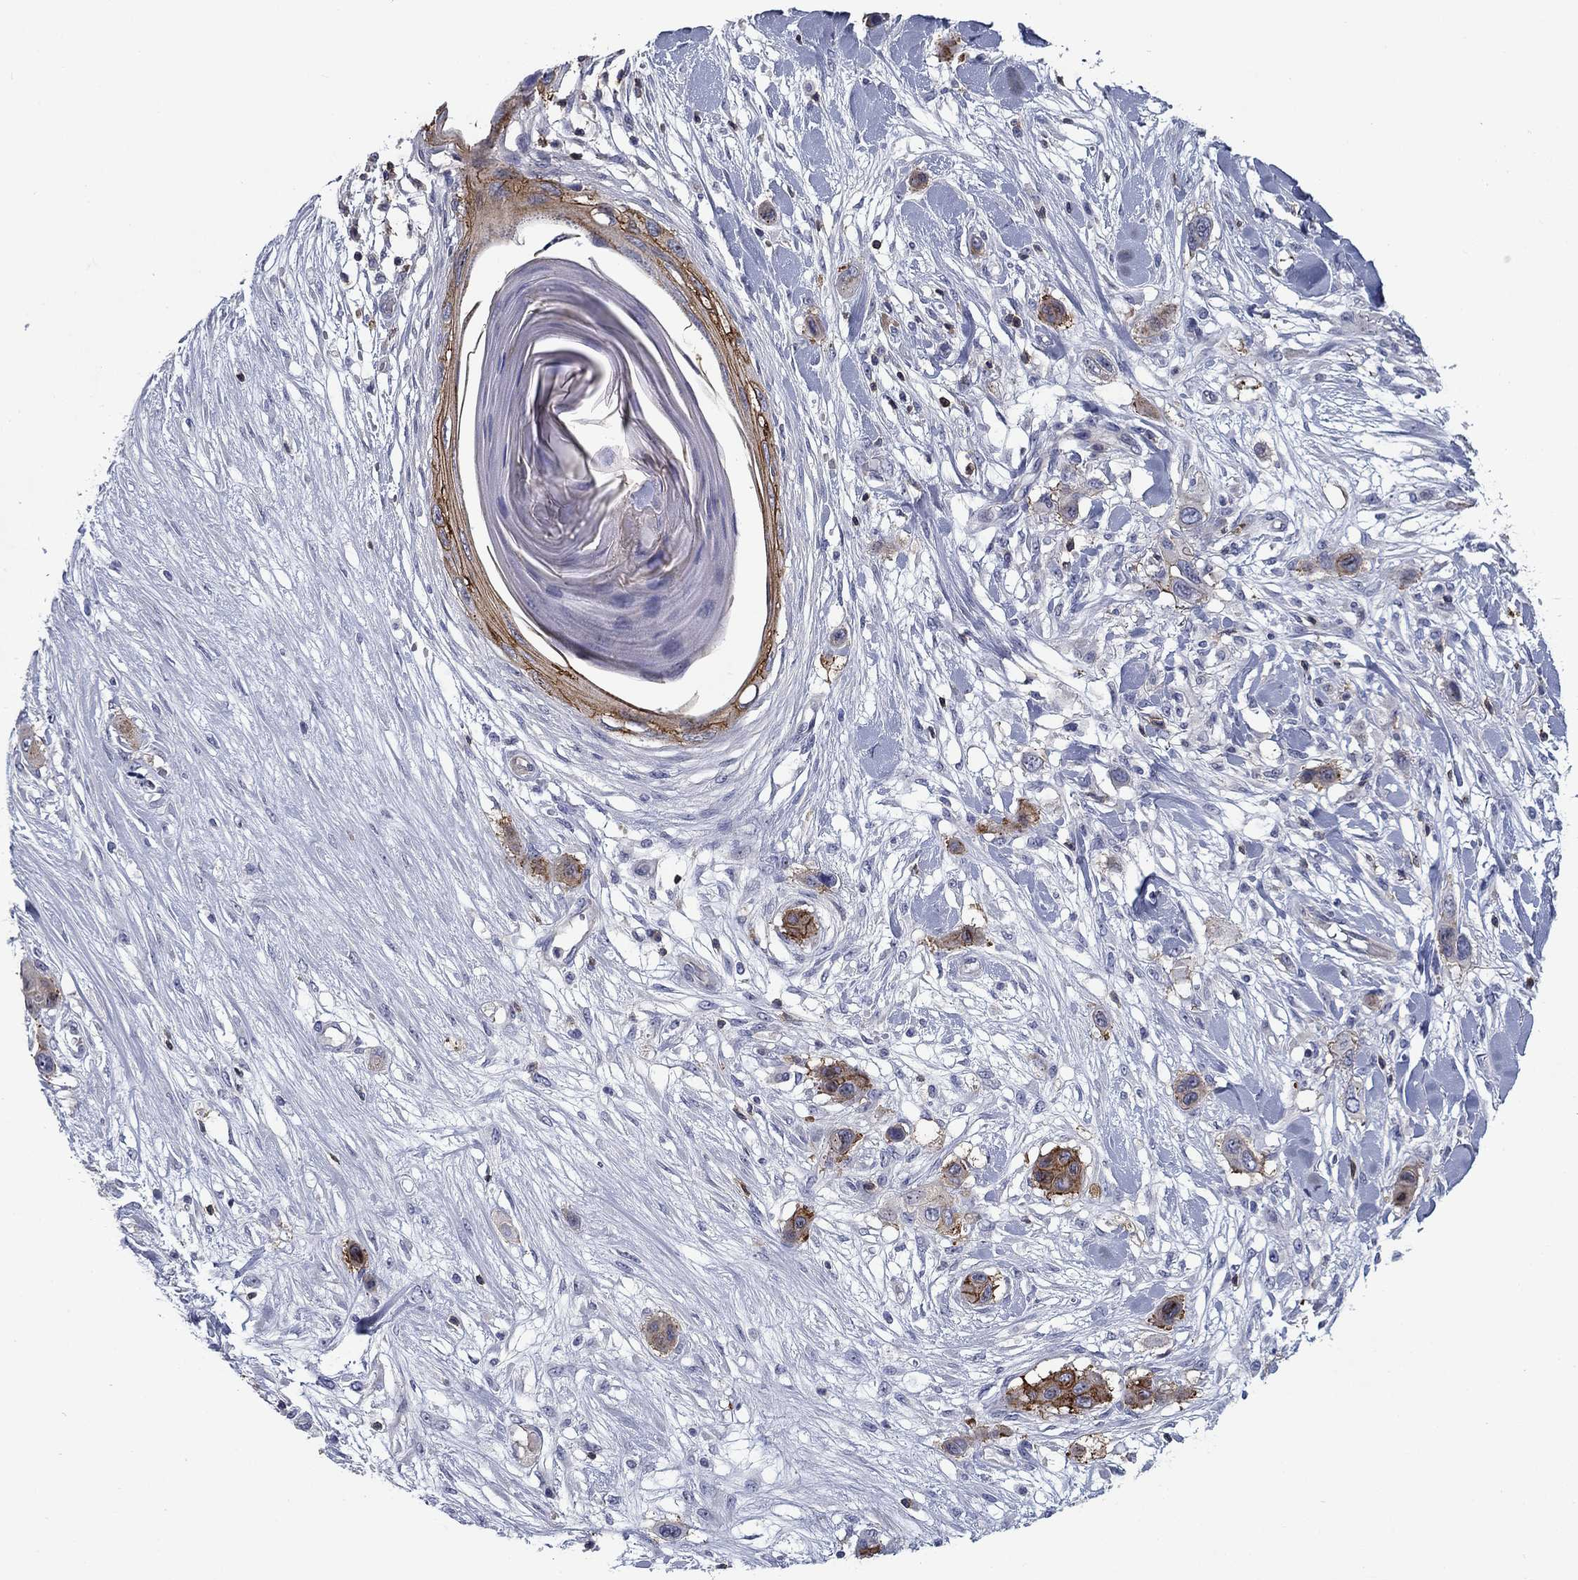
{"staining": {"intensity": "strong", "quantity": "<25%", "location": "cytoplasmic/membranous"}, "tissue": "skin cancer", "cell_type": "Tumor cells", "image_type": "cancer", "snomed": [{"axis": "morphology", "description": "Squamous cell carcinoma, NOS"}, {"axis": "topography", "description": "Skin"}], "caption": "Protein staining displays strong cytoplasmic/membranous staining in approximately <25% of tumor cells in skin cancer. (brown staining indicates protein expression, while blue staining denotes nuclei).", "gene": "SIT1", "patient": {"sex": "male", "age": 79}}